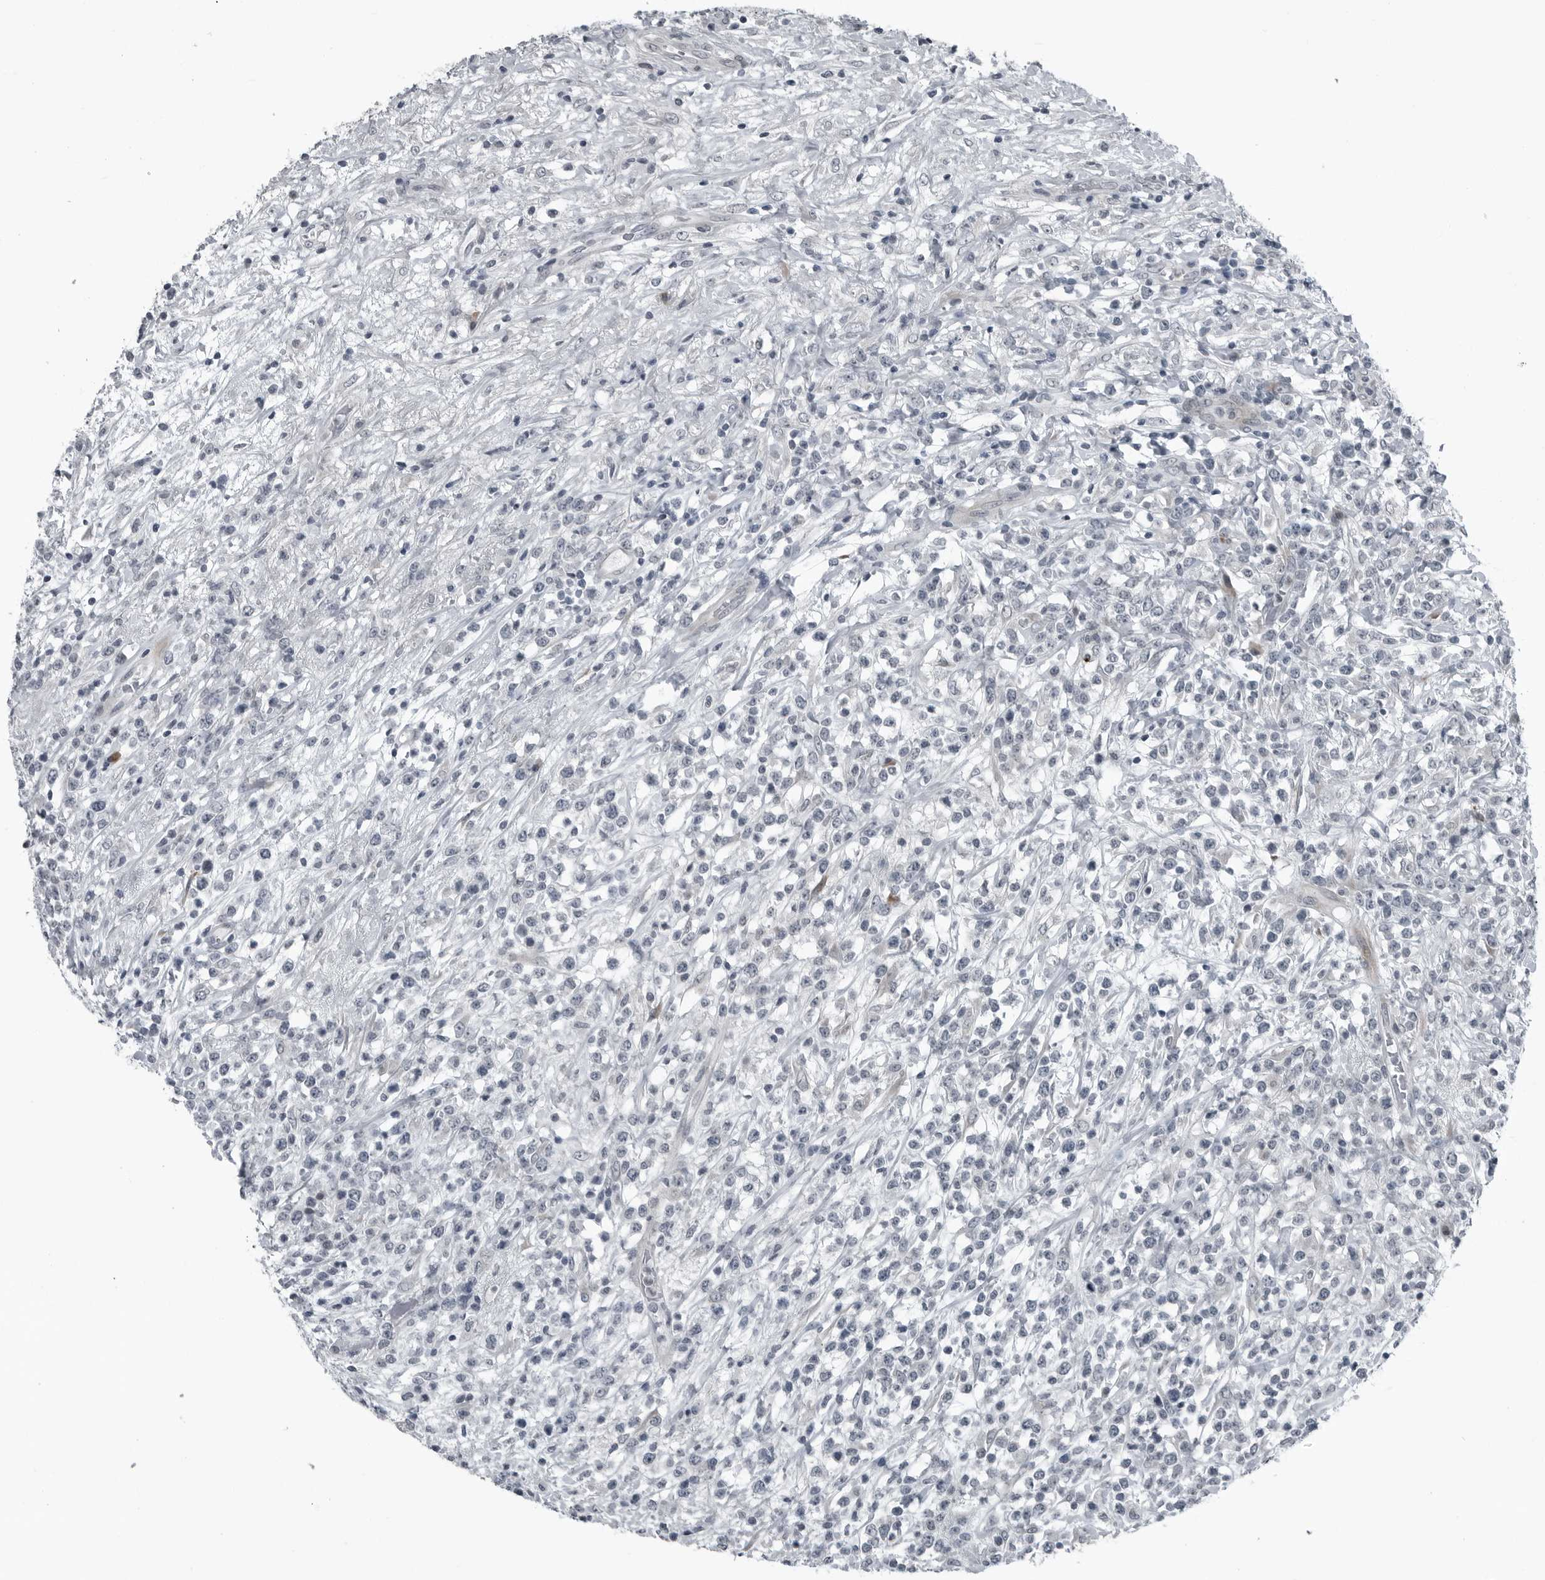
{"staining": {"intensity": "negative", "quantity": "none", "location": "none"}, "tissue": "lymphoma", "cell_type": "Tumor cells", "image_type": "cancer", "snomed": [{"axis": "morphology", "description": "Malignant lymphoma, non-Hodgkin's type, High grade"}, {"axis": "topography", "description": "Colon"}], "caption": "Micrograph shows no protein staining in tumor cells of lymphoma tissue. (DAB immunohistochemistry (IHC) with hematoxylin counter stain).", "gene": "DNAAF11", "patient": {"sex": "female", "age": 53}}